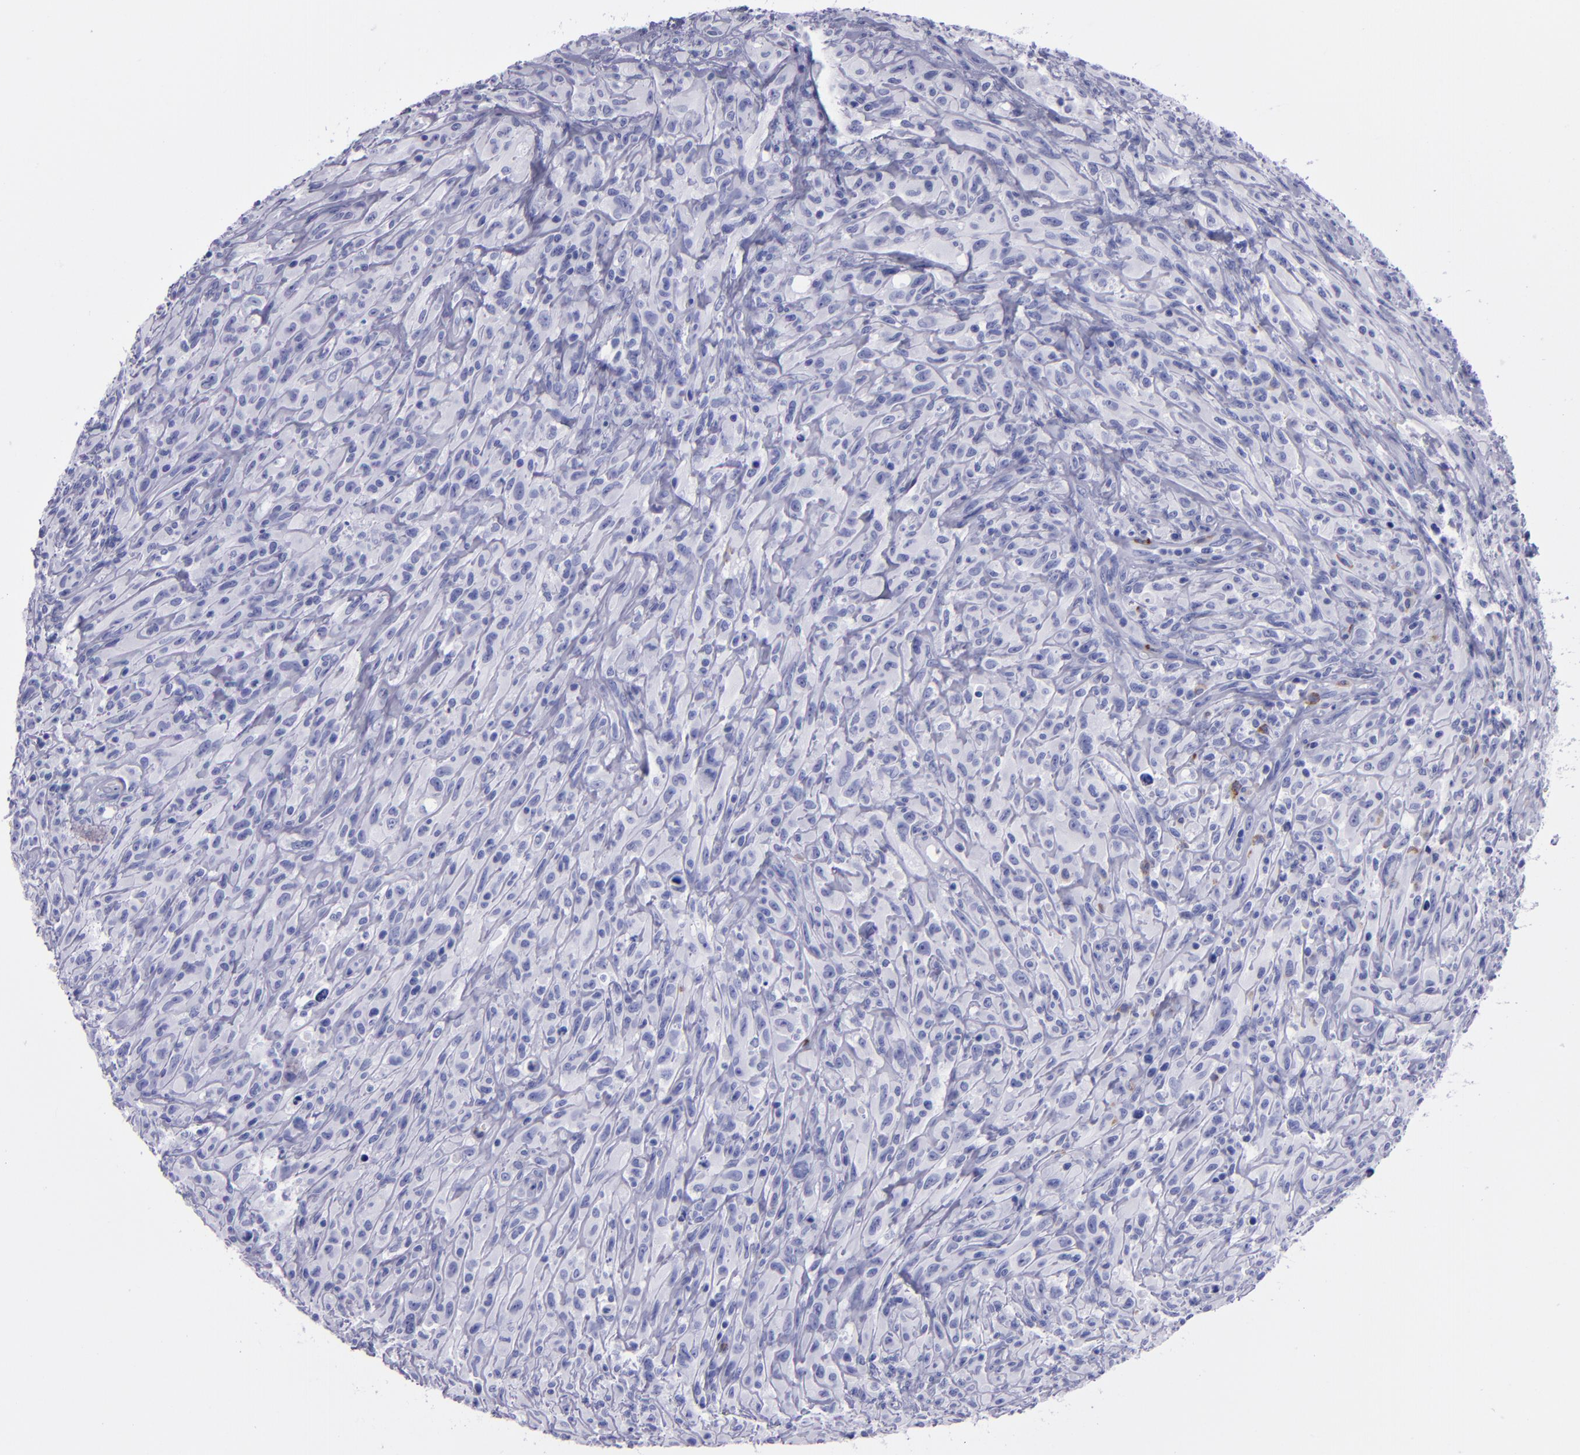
{"staining": {"intensity": "negative", "quantity": "none", "location": "none"}, "tissue": "glioma", "cell_type": "Tumor cells", "image_type": "cancer", "snomed": [{"axis": "morphology", "description": "Glioma, malignant, High grade"}, {"axis": "topography", "description": "Brain"}], "caption": "Immunohistochemistry of glioma displays no expression in tumor cells.", "gene": "CR1", "patient": {"sex": "male", "age": 48}}